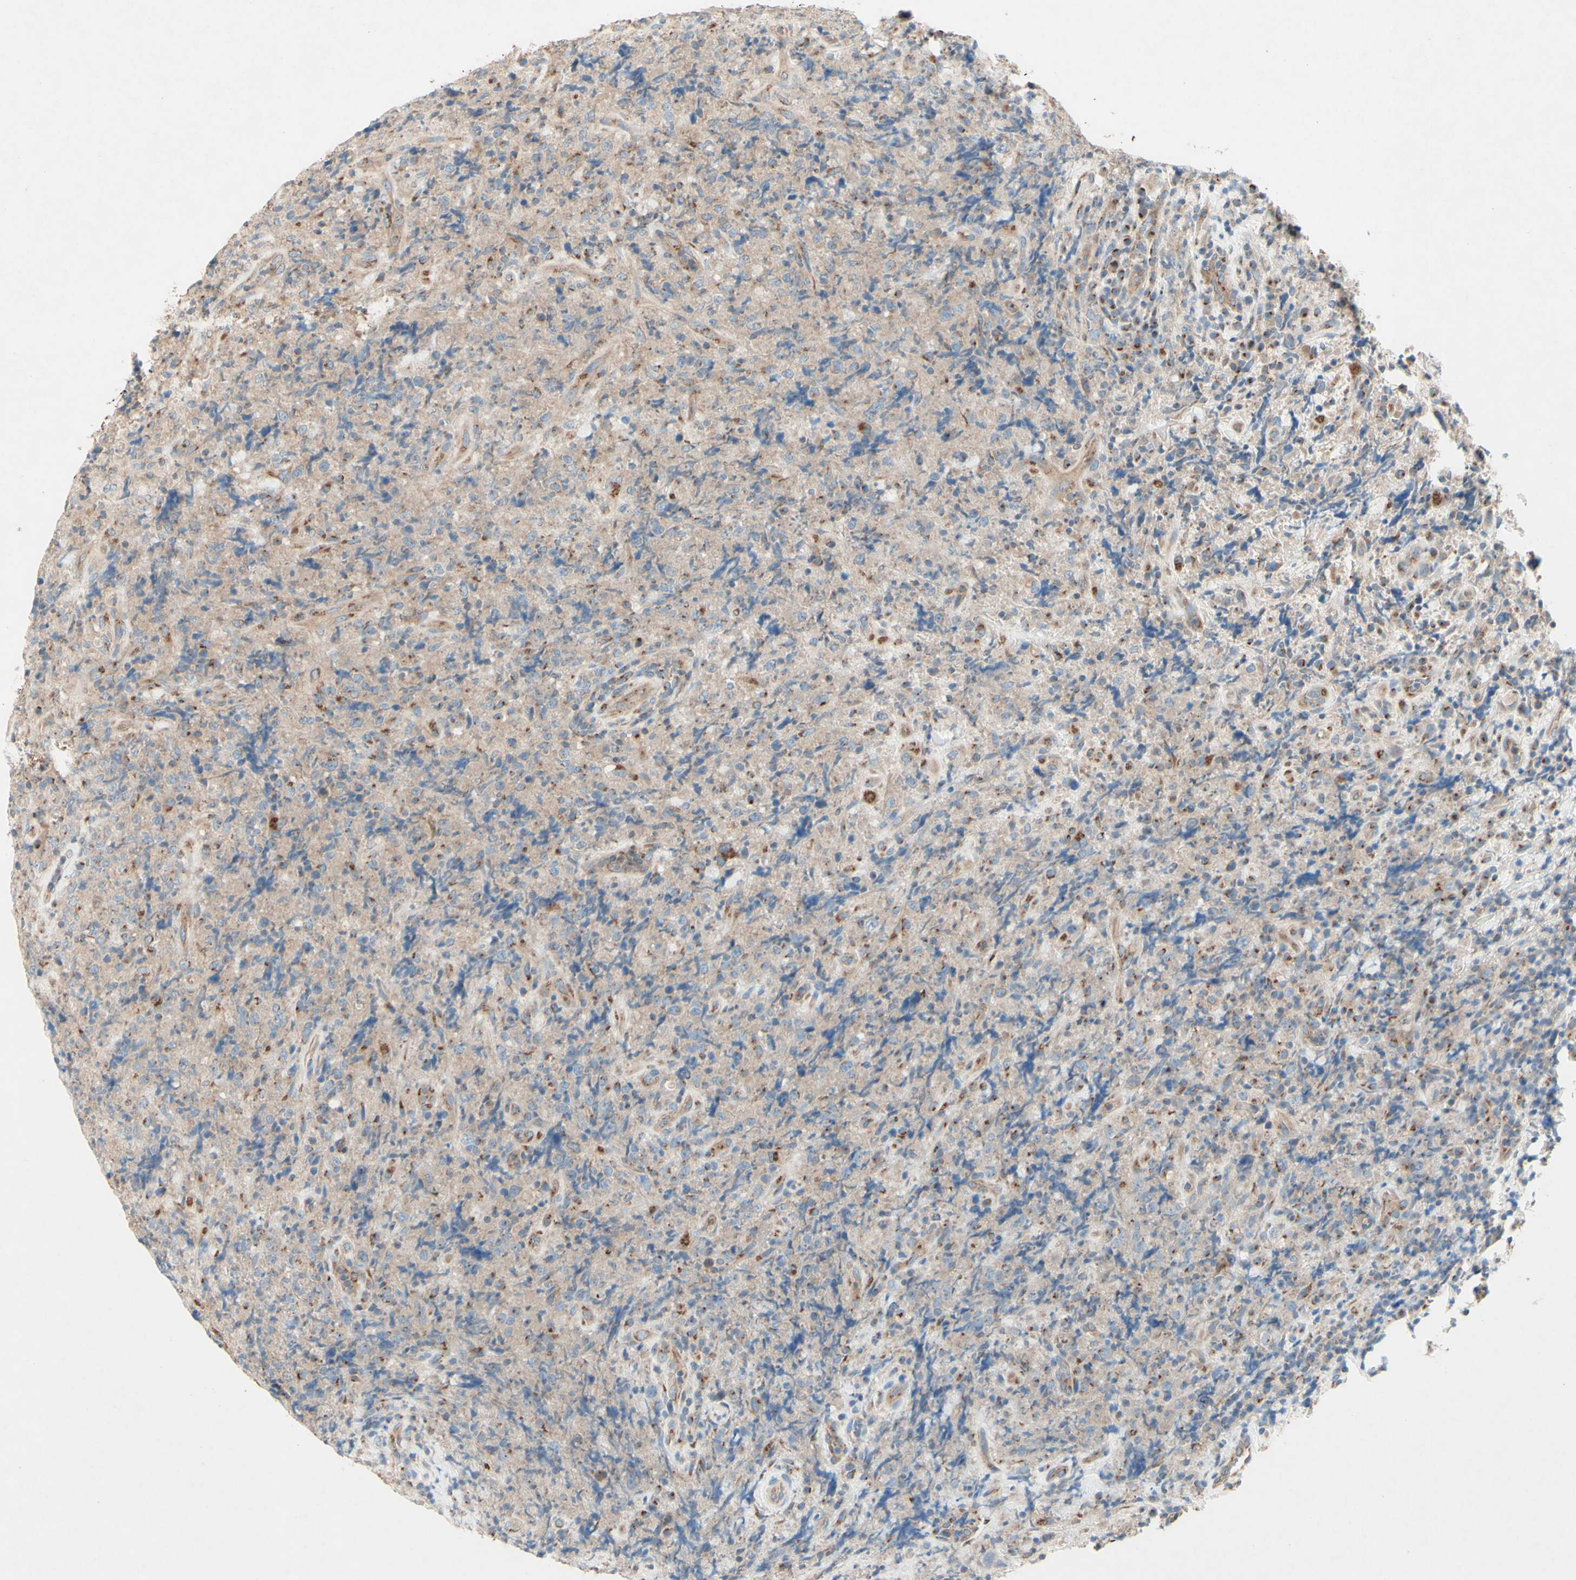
{"staining": {"intensity": "moderate", "quantity": "<25%", "location": "cytoplasmic/membranous"}, "tissue": "lymphoma", "cell_type": "Tumor cells", "image_type": "cancer", "snomed": [{"axis": "morphology", "description": "Malignant lymphoma, non-Hodgkin's type, High grade"}, {"axis": "topography", "description": "Tonsil"}], "caption": "Brown immunohistochemical staining in lymphoma displays moderate cytoplasmic/membranous staining in about <25% of tumor cells.", "gene": "MTM1", "patient": {"sex": "female", "age": 36}}